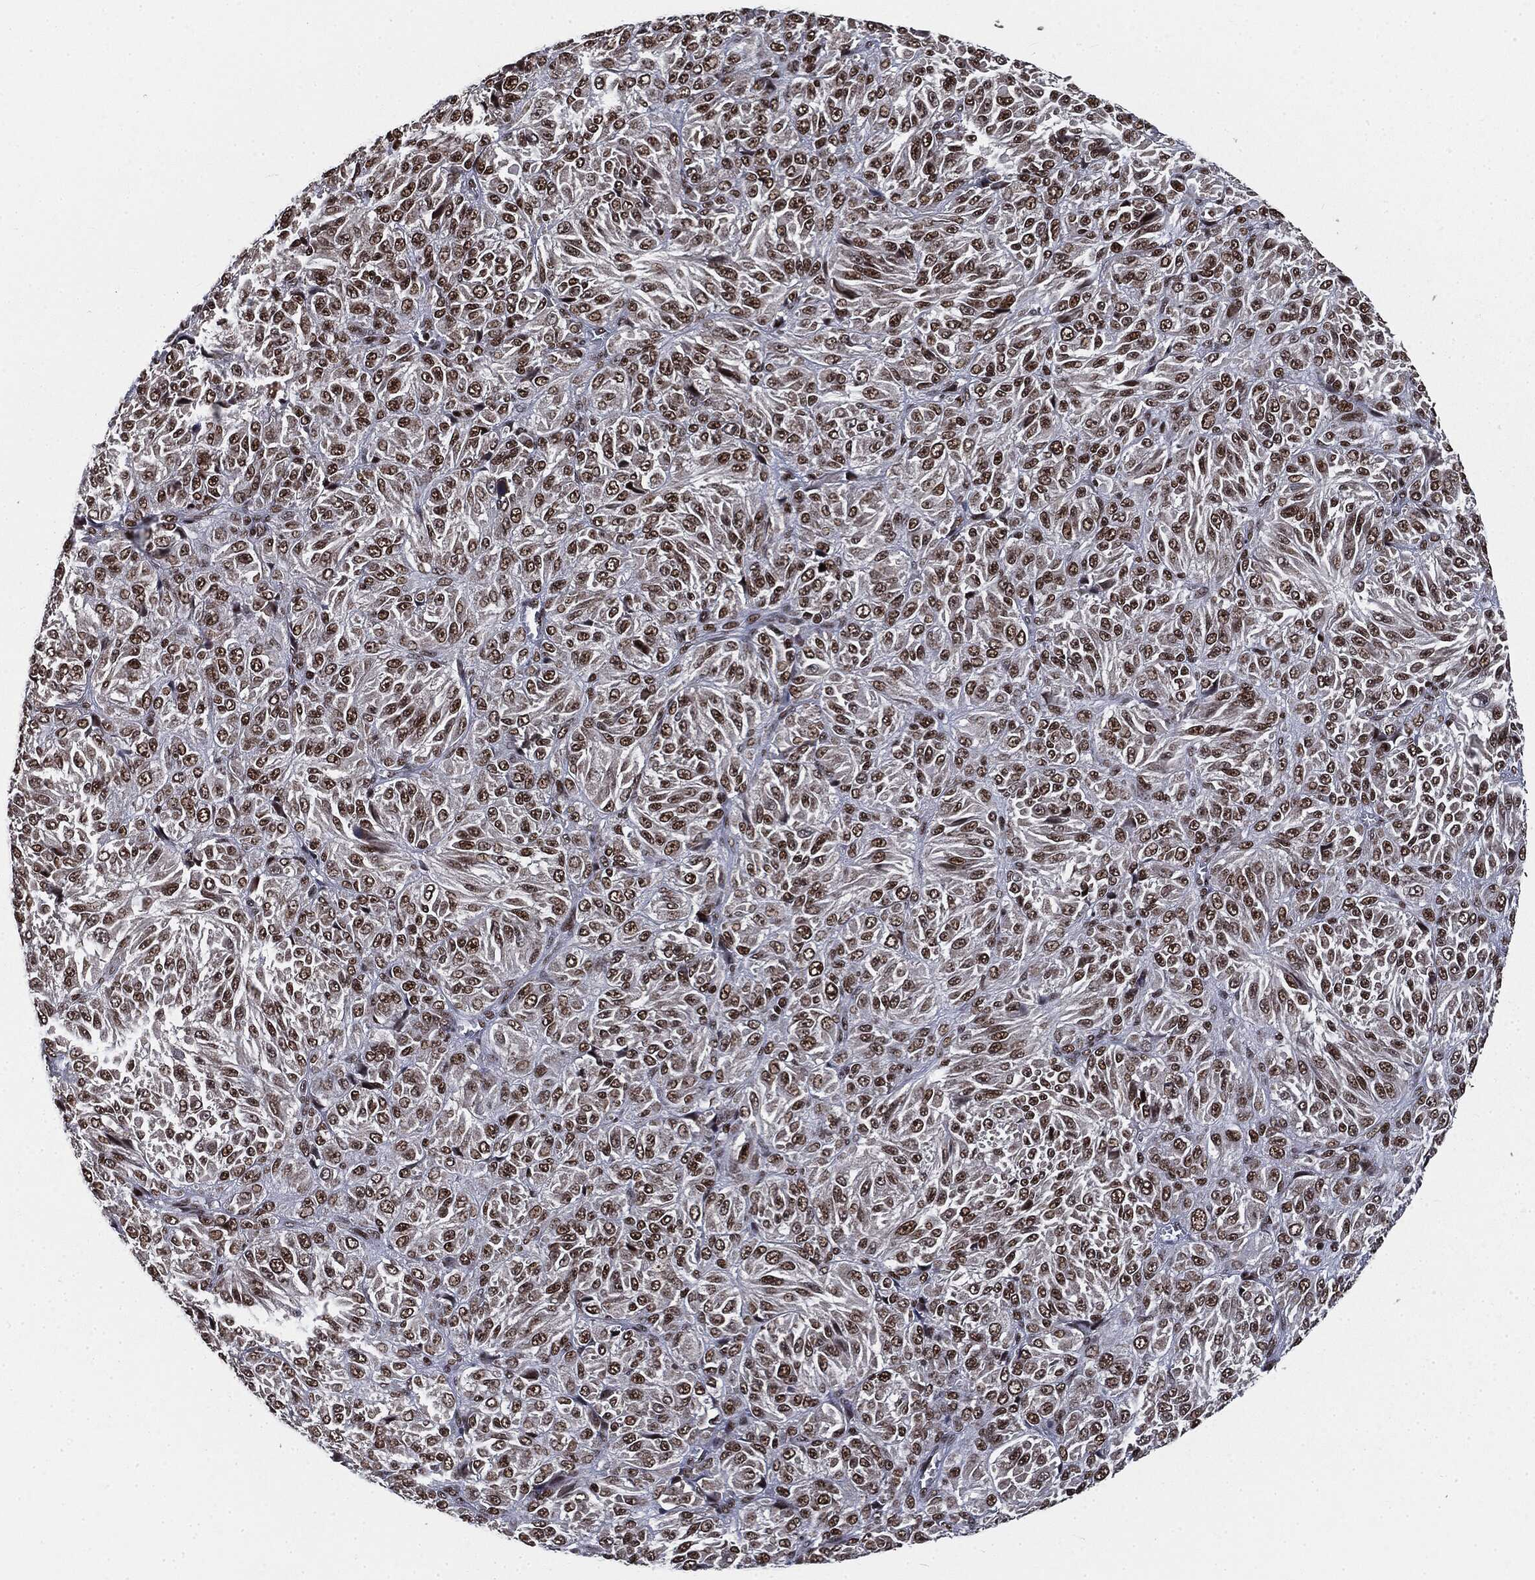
{"staining": {"intensity": "strong", "quantity": ">75%", "location": "nuclear"}, "tissue": "melanoma", "cell_type": "Tumor cells", "image_type": "cancer", "snomed": [{"axis": "morphology", "description": "Malignant melanoma, Metastatic site"}, {"axis": "topography", "description": "Brain"}], "caption": "Malignant melanoma (metastatic site) stained for a protein (brown) exhibits strong nuclear positive positivity in about >75% of tumor cells.", "gene": "DPH2", "patient": {"sex": "female", "age": 56}}